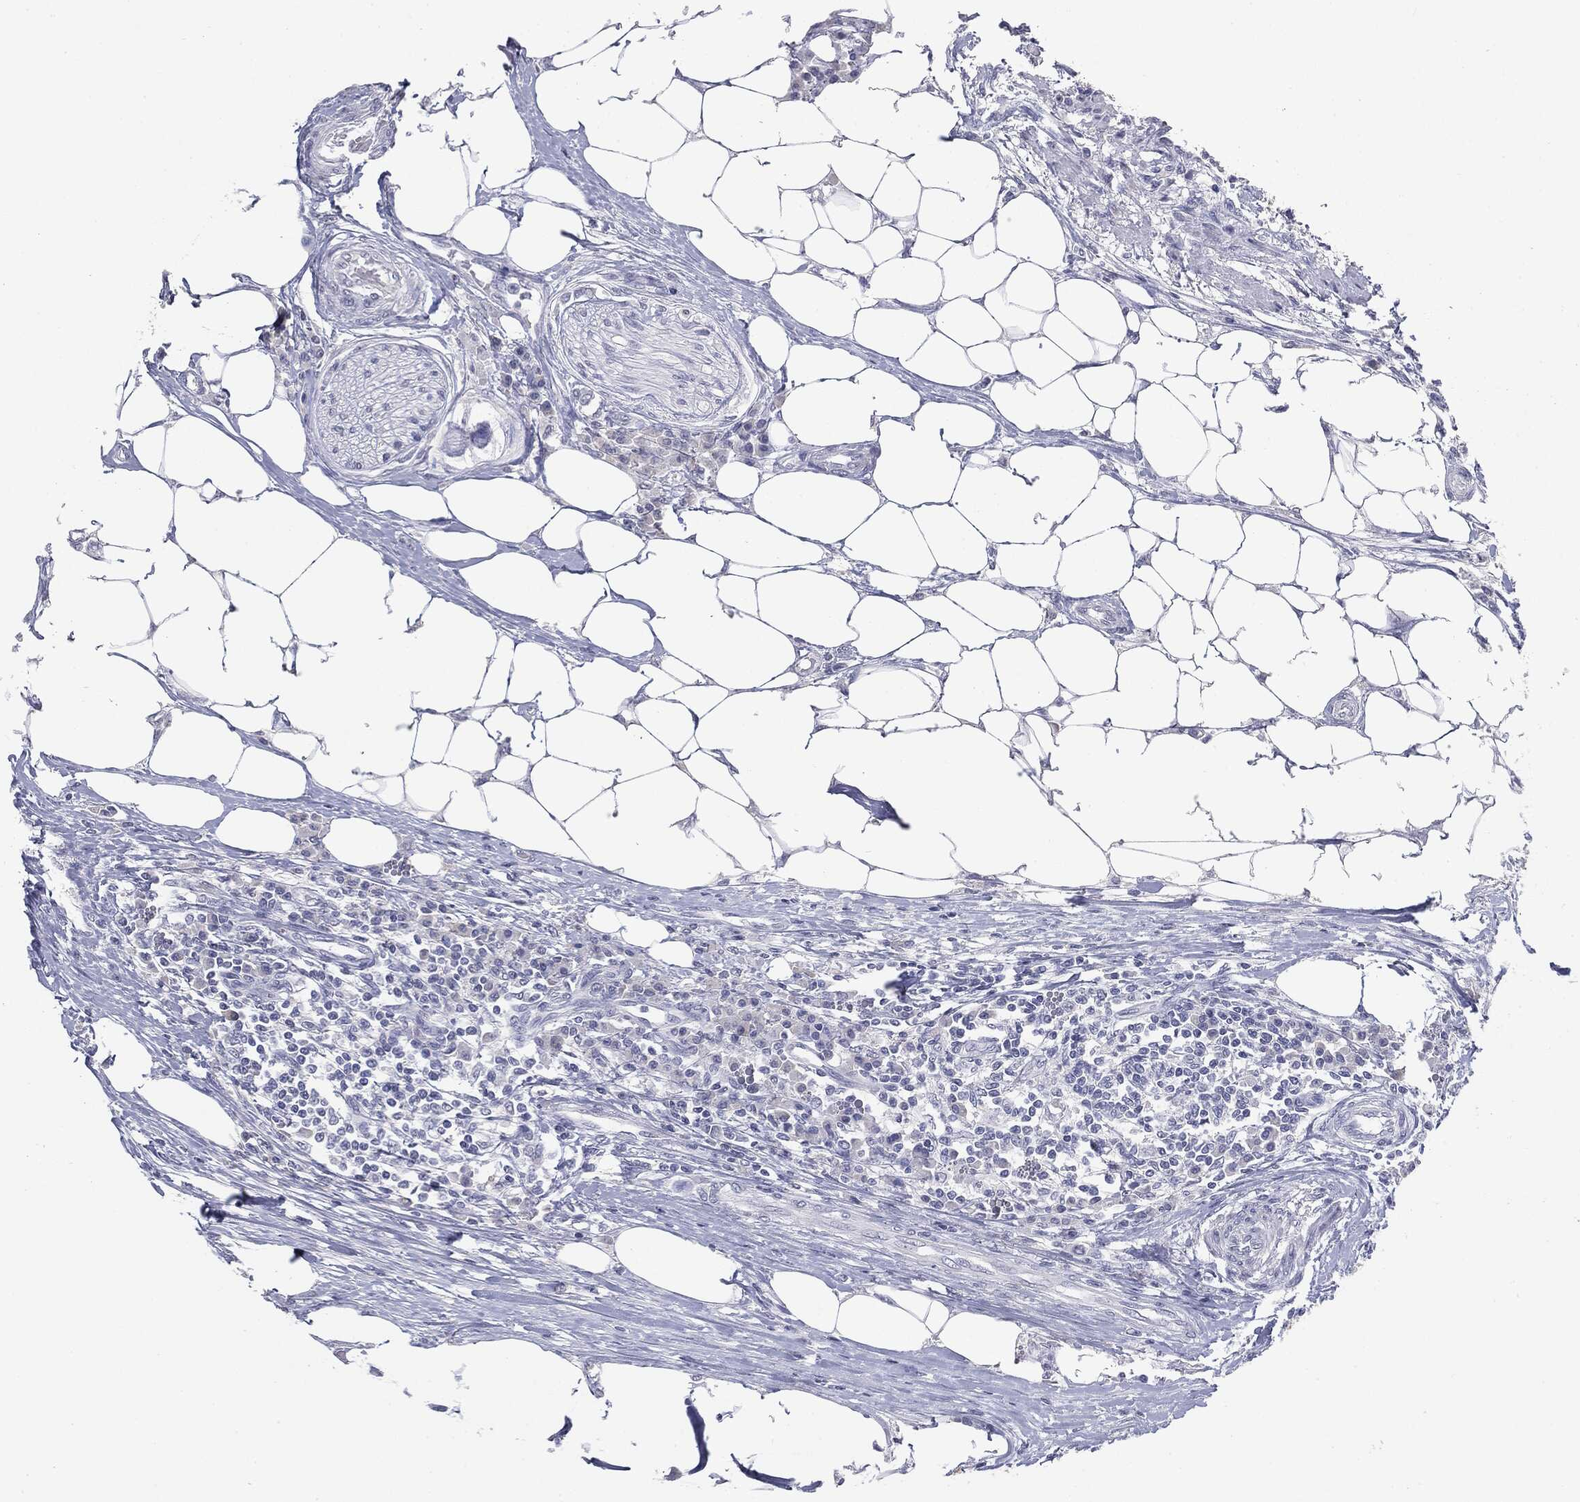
{"staining": {"intensity": "strong", "quantity": "<25%", "location": "cytoplasmic/membranous"}, "tissue": "colorectal cancer", "cell_type": "Tumor cells", "image_type": "cancer", "snomed": [{"axis": "morphology", "description": "Adenocarcinoma, NOS"}, {"axis": "topography", "description": "Colon"}], "caption": "Brown immunohistochemical staining in colorectal cancer demonstrates strong cytoplasmic/membranous staining in approximately <25% of tumor cells. Immunohistochemistry stains the protein in brown and the nuclei are stained blue.", "gene": "MUC1", "patient": {"sex": "male", "age": 71}}